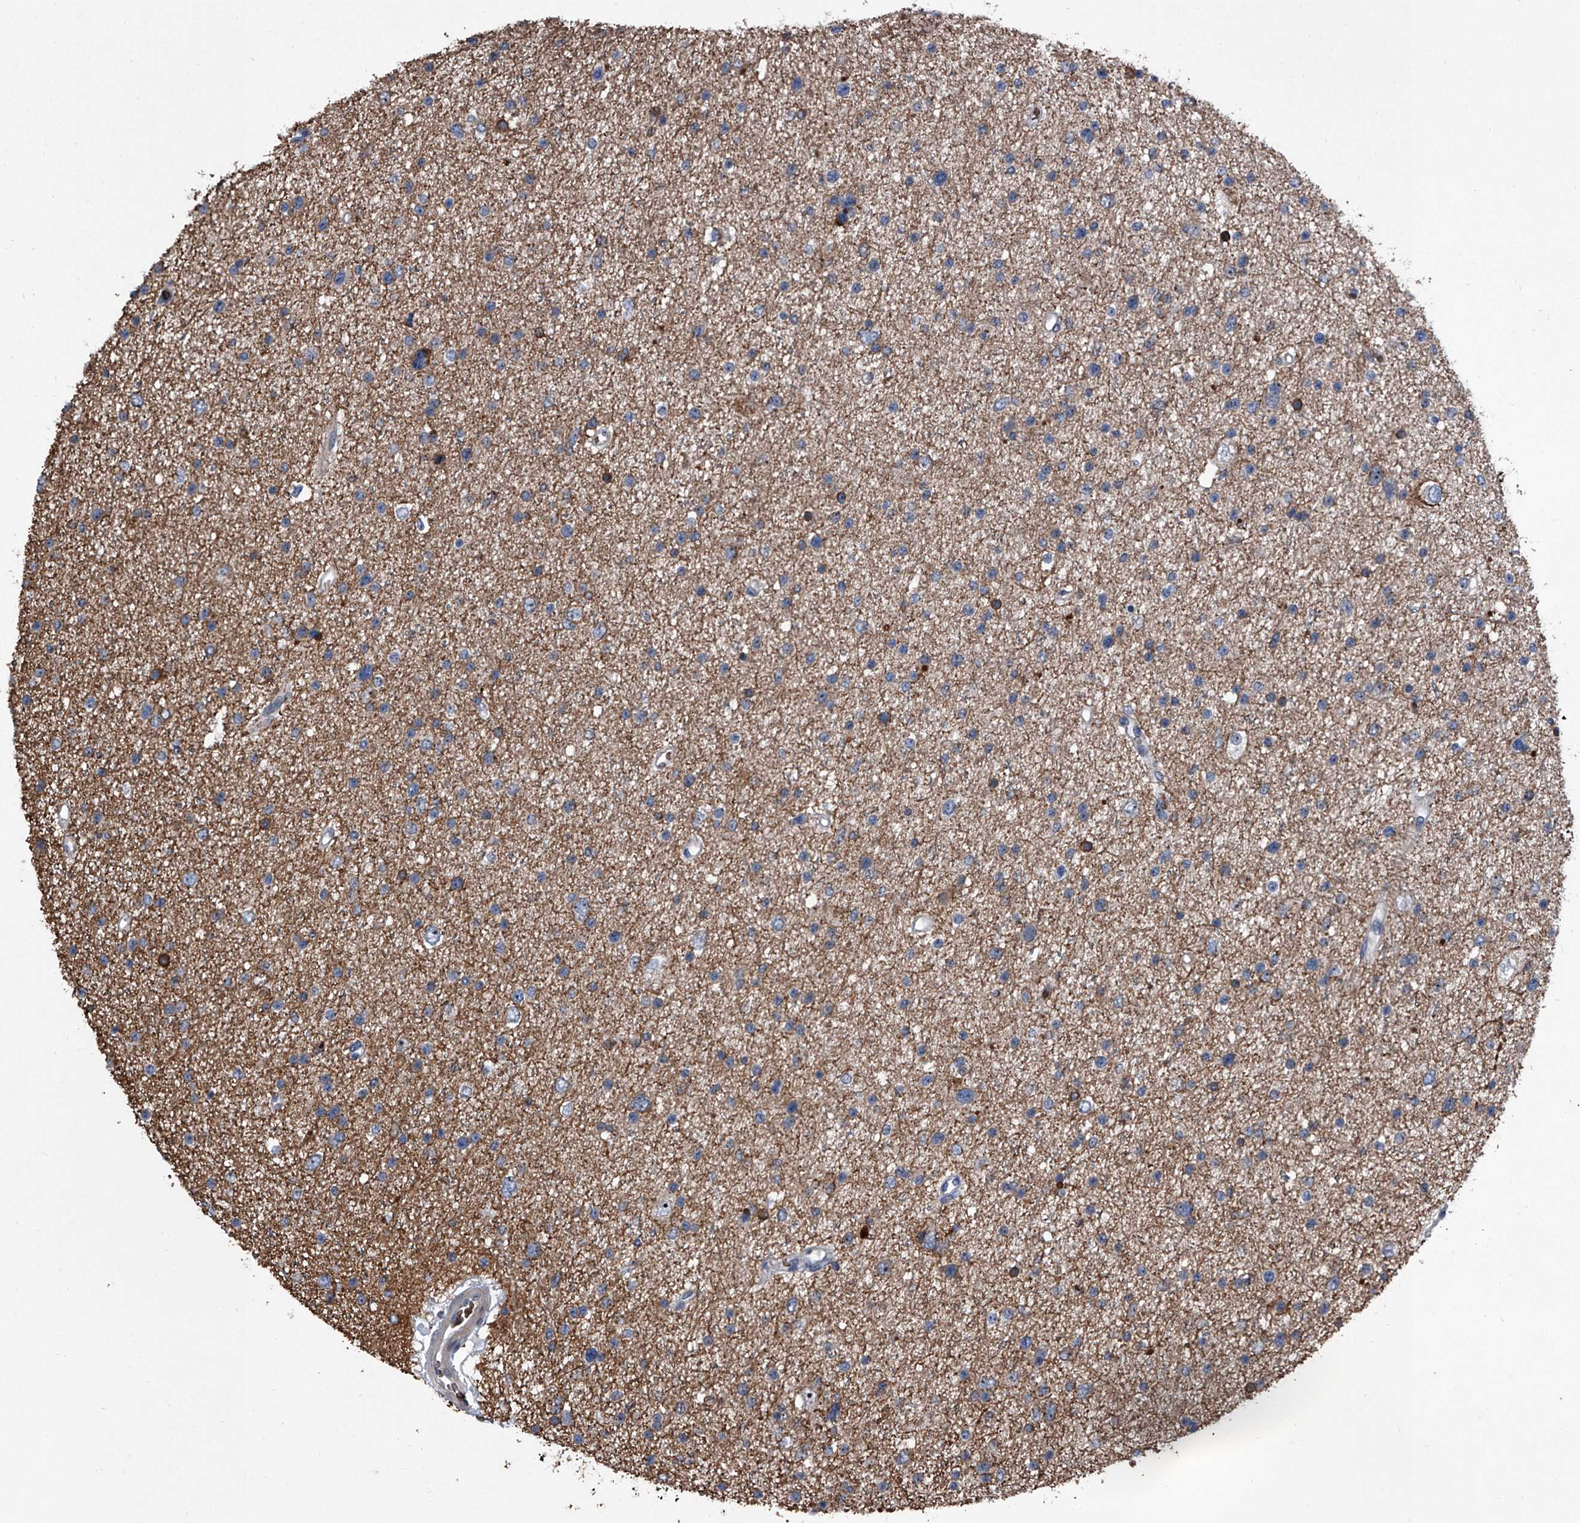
{"staining": {"intensity": "weak", "quantity": "<25%", "location": "cytoplasmic/membranous"}, "tissue": "glioma", "cell_type": "Tumor cells", "image_type": "cancer", "snomed": [{"axis": "morphology", "description": "Glioma, malignant, Low grade"}, {"axis": "topography", "description": "Brain"}], "caption": "High magnification brightfield microscopy of malignant glioma (low-grade) stained with DAB (3,3'-diaminobenzidine) (brown) and counterstained with hematoxylin (blue): tumor cells show no significant positivity. (DAB (3,3'-diaminobenzidine) IHC, high magnification).", "gene": "CEP85L", "patient": {"sex": "female", "age": 37}}